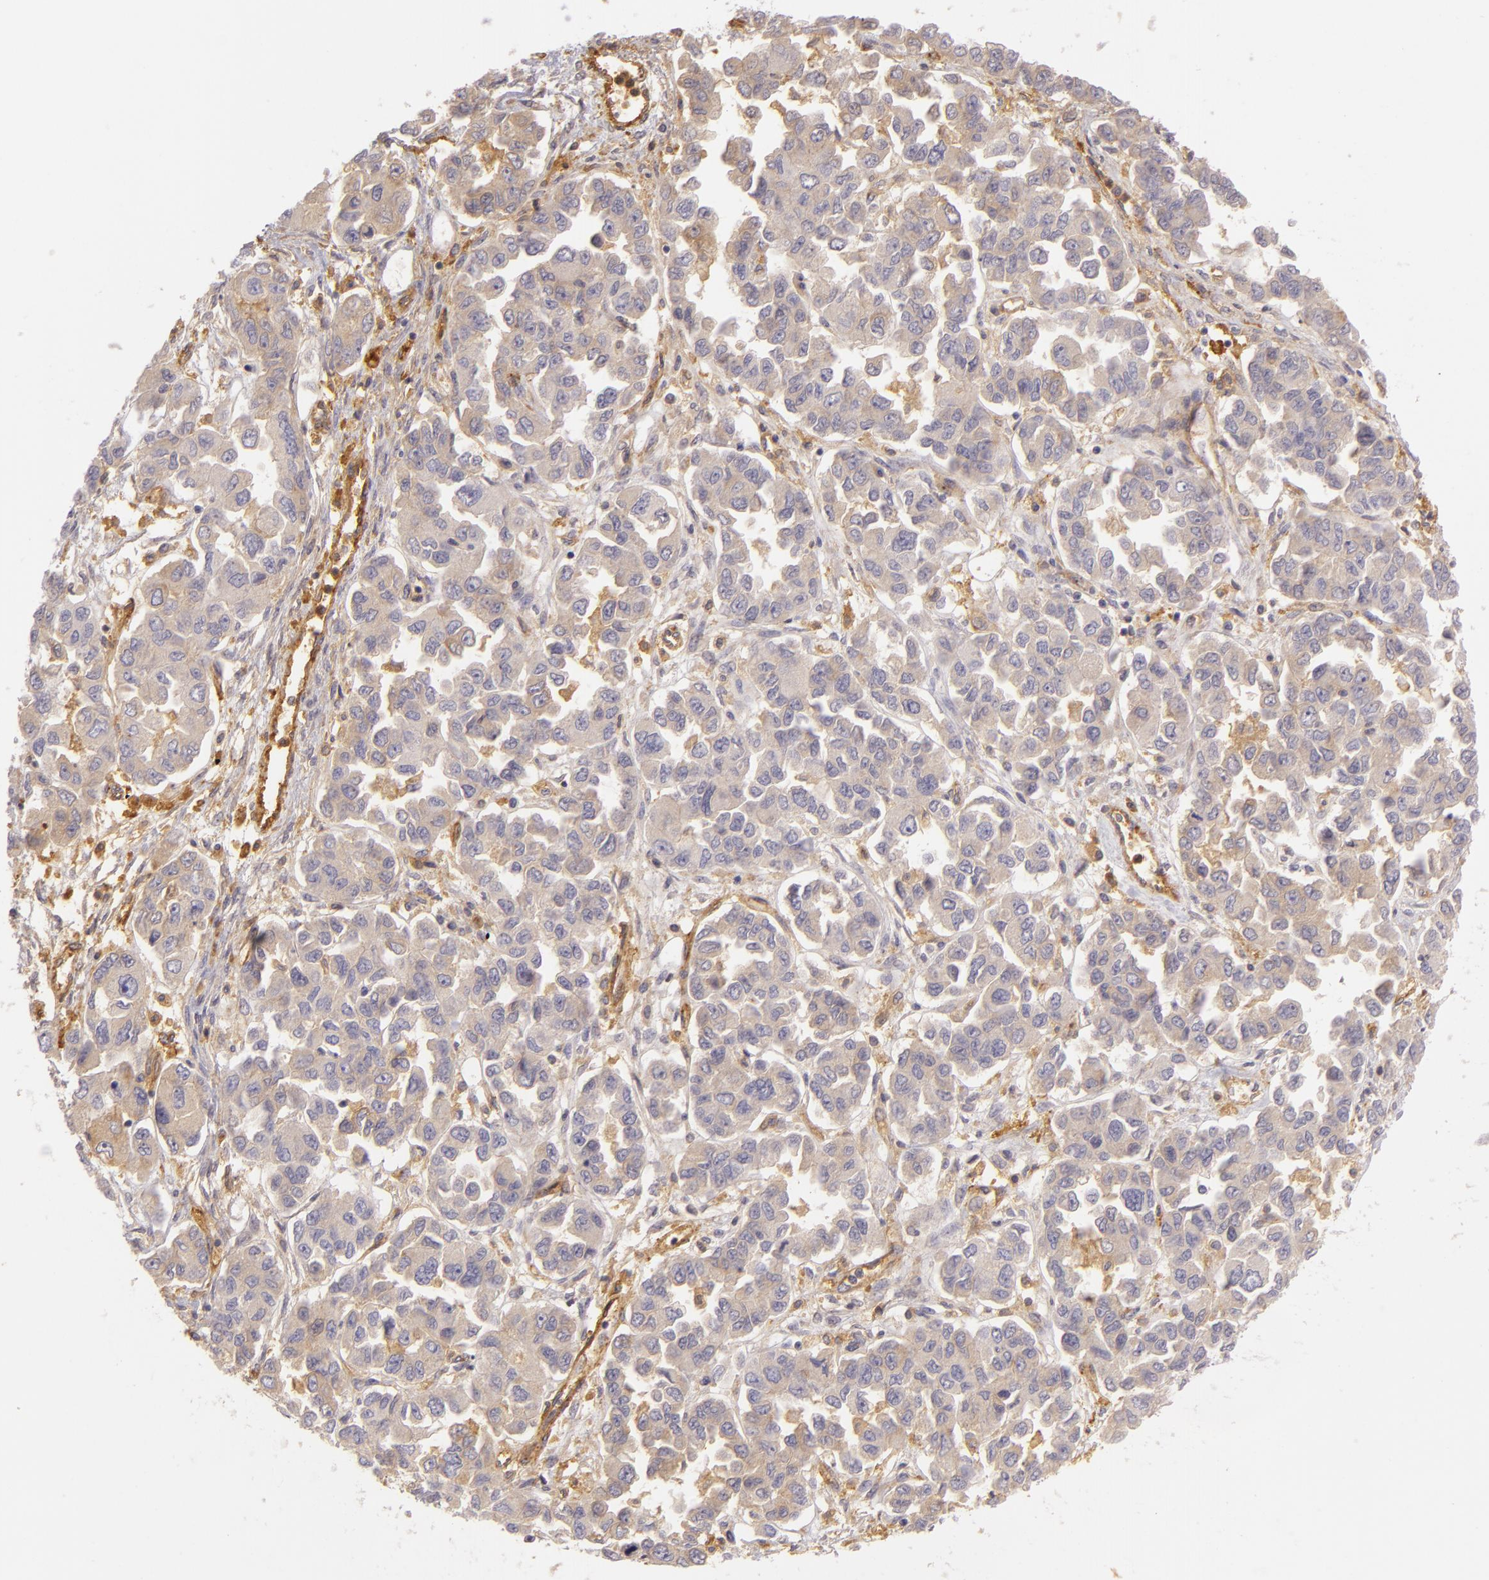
{"staining": {"intensity": "weak", "quantity": ">75%", "location": "cytoplasmic/membranous"}, "tissue": "ovarian cancer", "cell_type": "Tumor cells", "image_type": "cancer", "snomed": [{"axis": "morphology", "description": "Cystadenocarcinoma, serous, NOS"}, {"axis": "topography", "description": "Ovary"}], "caption": "Protein expression analysis of serous cystadenocarcinoma (ovarian) reveals weak cytoplasmic/membranous positivity in about >75% of tumor cells.", "gene": "CD59", "patient": {"sex": "female", "age": 84}}